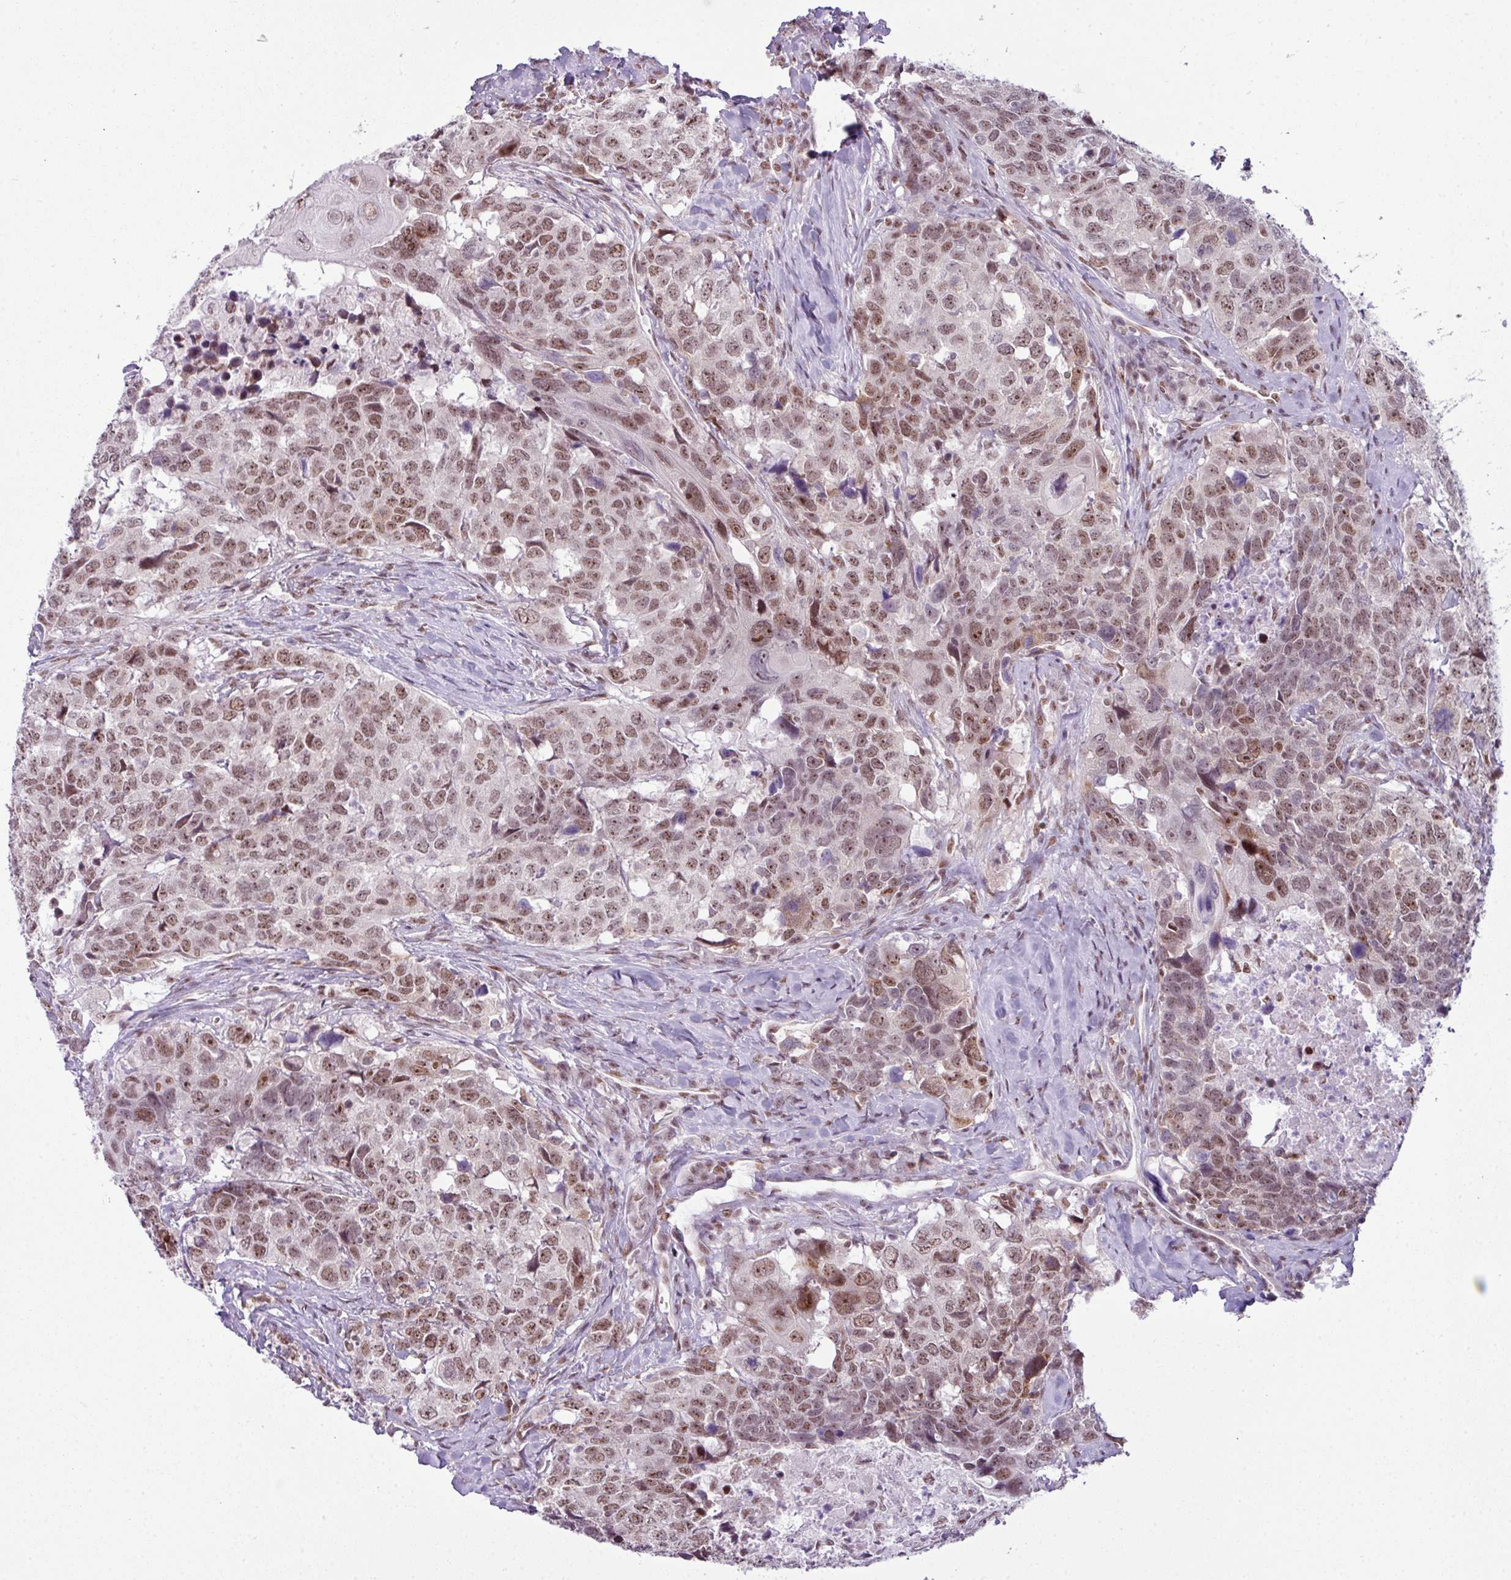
{"staining": {"intensity": "moderate", "quantity": ">75%", "location": "nuclear"}, "tissue": "head and neck cancer", "cell_type": "Tumor cells", "image_type": "cancer", "snomed": [{"axis": "morphology", "description": "Normal tissue, NOS"}, {"axis": "morphology", "description": "Squamous cell carcinoma, NOS"}, {"axis": "topography", "description": "Skeletal muscle"}, {"axis": "topography", "description": "Vascular tissue"}, {"axis": "topography", "description": "Peripheral nerve tissue"}, {"axis": "topography", "description": "Head-Neck"}], "caption": "Human head and neck squamous cell carcinoma stained with a brown dye demonstrates moderate nuclear positive expression in about >75% of tumor cells.", "gene": "ARL6IP4", "patient": {"sex": "male", "age": 66}}